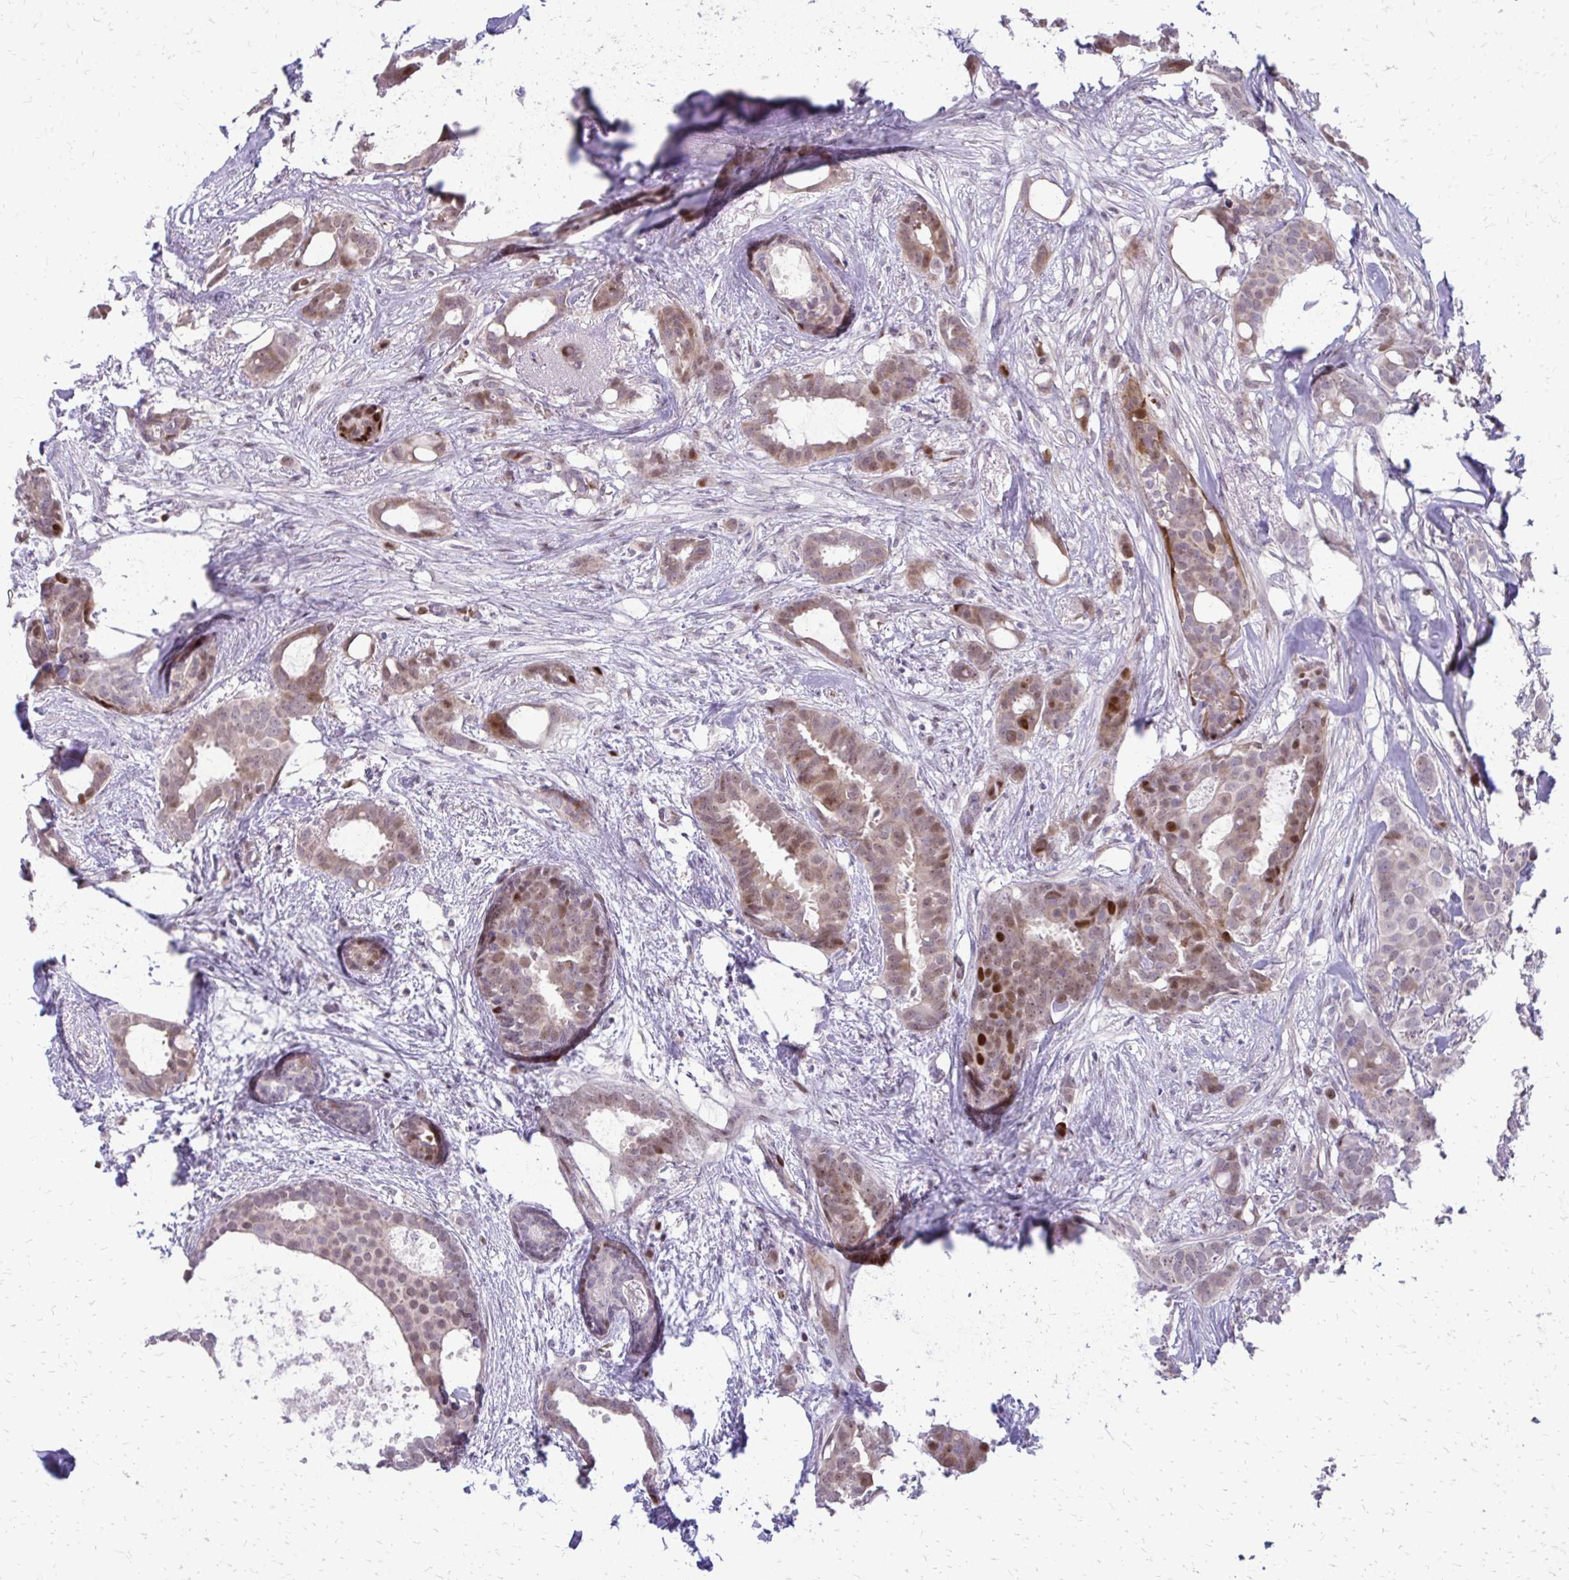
{"staining": {"intensity": "moderate", "quantity": "25%-75%", "location": "cytoplasmic/membranous,nuclear"}, "tissue": "breast cancer", "cell_type": "Tumor cells", "image_type": "cancer", "snomed": [{"axis": "morphology", "description": "Duct carcinoma"}, {"axis": "topography", "description": "Breast"}], "caption": "The photomicrograph exhibits staining of breast intraductal carcinoma, revealing moderate cytoplasmic/membranous and nuclear protein staining (brown color) within tumor cells.", "gene": "PPDPFL", "patient": {"sex": "female", "age": 62}}